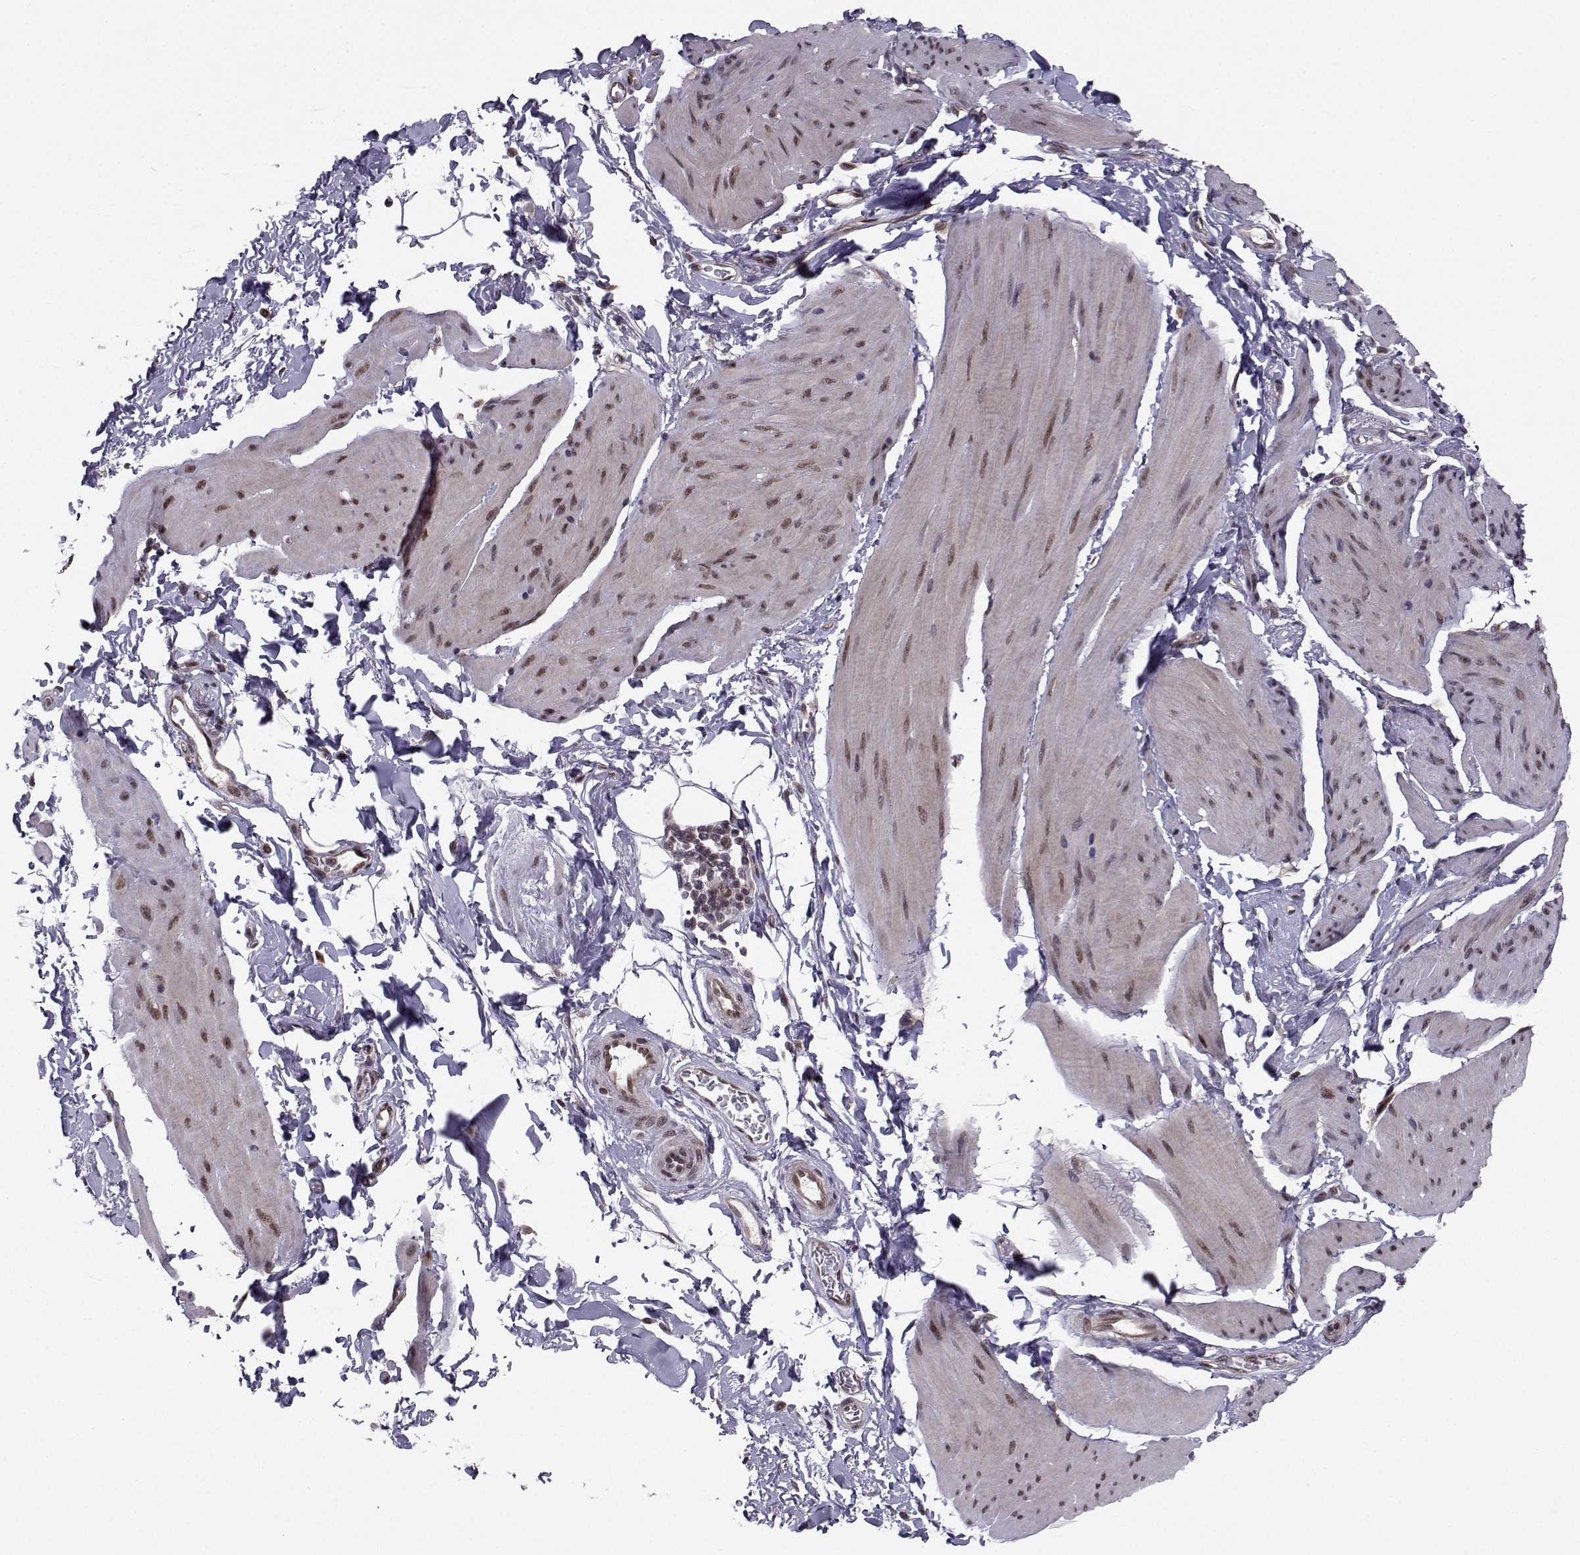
{"staining": {"intensity": "moderate", "quantity": "25%-75%", "location": "nuclear"}, "tissue": "smooth muscle", "cell_type": "Smooth muscle cells", "image_type": "normal", "snomed": [{"axis": "morphology", "description": "Normal tissue, NOS"}, {"axis": "topography", "description": "Adipose tissue"}, {"axis": "topography", "description": "Smooth muscle"}, {"axis": "topography", "description": "Peripheral nerve tissue"}], "caption": "A brown stain shows moderate nuclear staining of a protein in smooth muscle cells of benign human smooth muscle. The protein of interest is stained brown, and the nuclei are stained in blue (DAB (3,3'-diaminobenzidine) IHC with brightfield microscopy, high magnification).", "gene": "PKN2", "patient": {"sex": "male", "age": 83}}